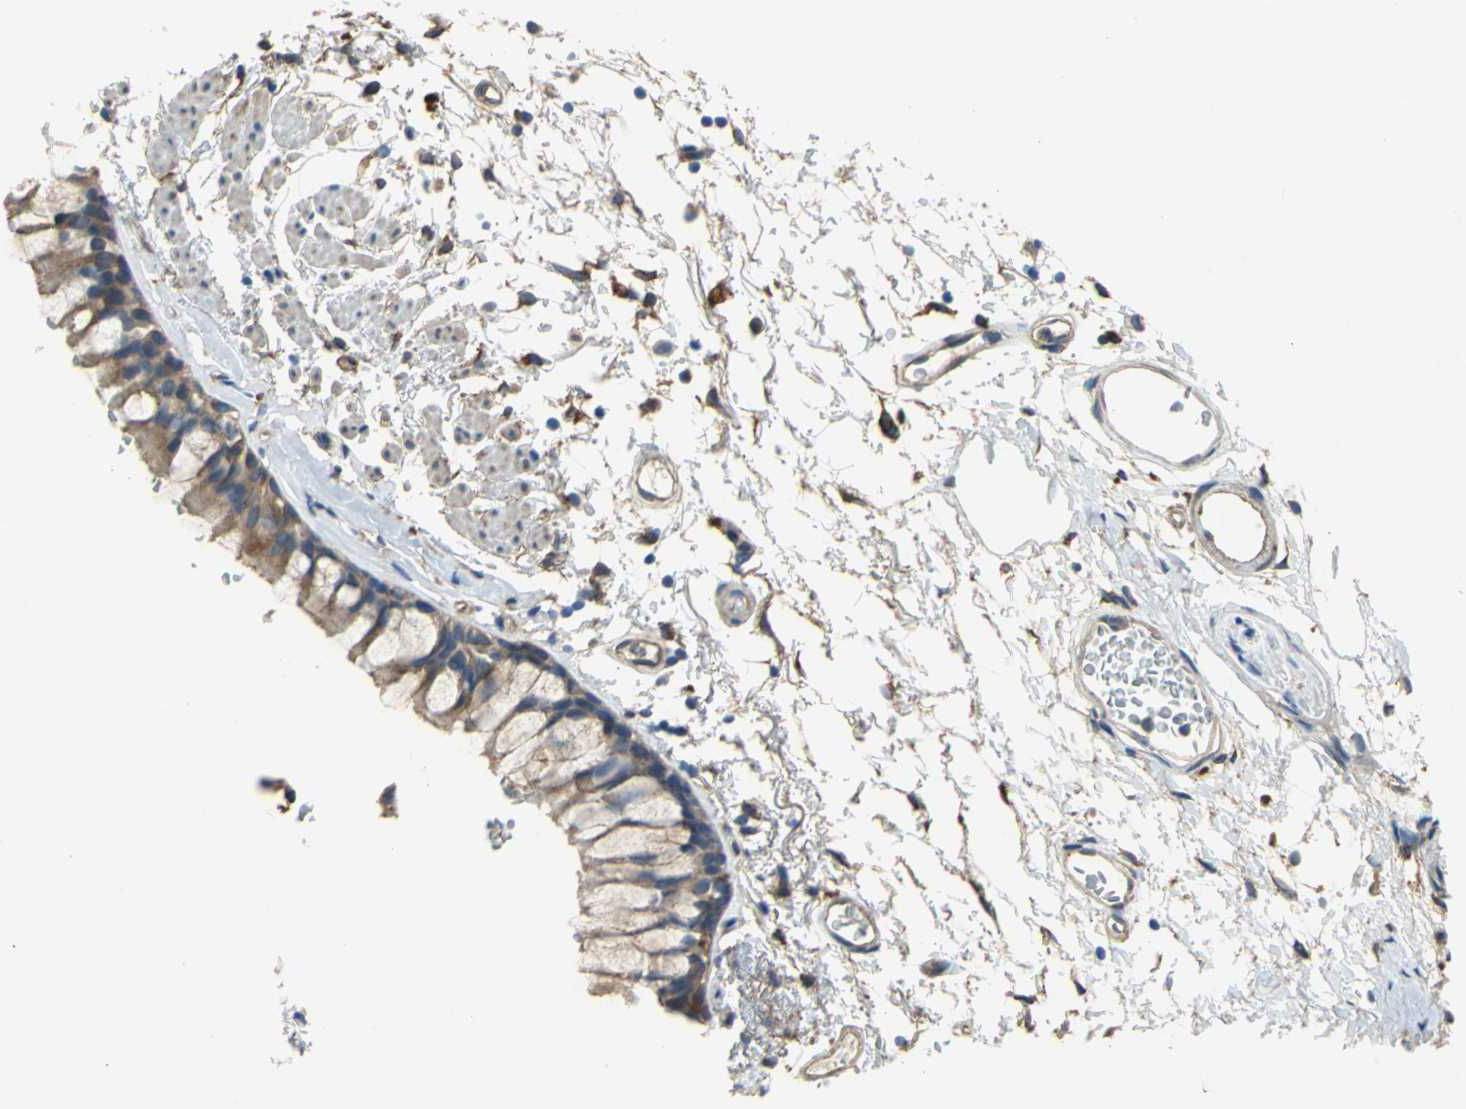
{"staining": {"intensity": "weak", "quantity": "25%-75%", "location": "cytoplasmic/membranous,nuclear"}, "tissue": "bronchus", "cell_type": "Respiratory epithelial cells", "image_type": "normal", "snomed": [{"axis": "morphology", "description": "Normal tissue, NOS"}, {"axis": "topography", "description": "Bronchus"}], "caption": "Bronchus stained for a protein (brown) shows weak cytoplasmic/membranous,nuclear positive expression in approximately 25%-75% of respiratory epithelial cells.", "gene": "DIAPH2", "patient": {"sex": "female", "age": 73}}